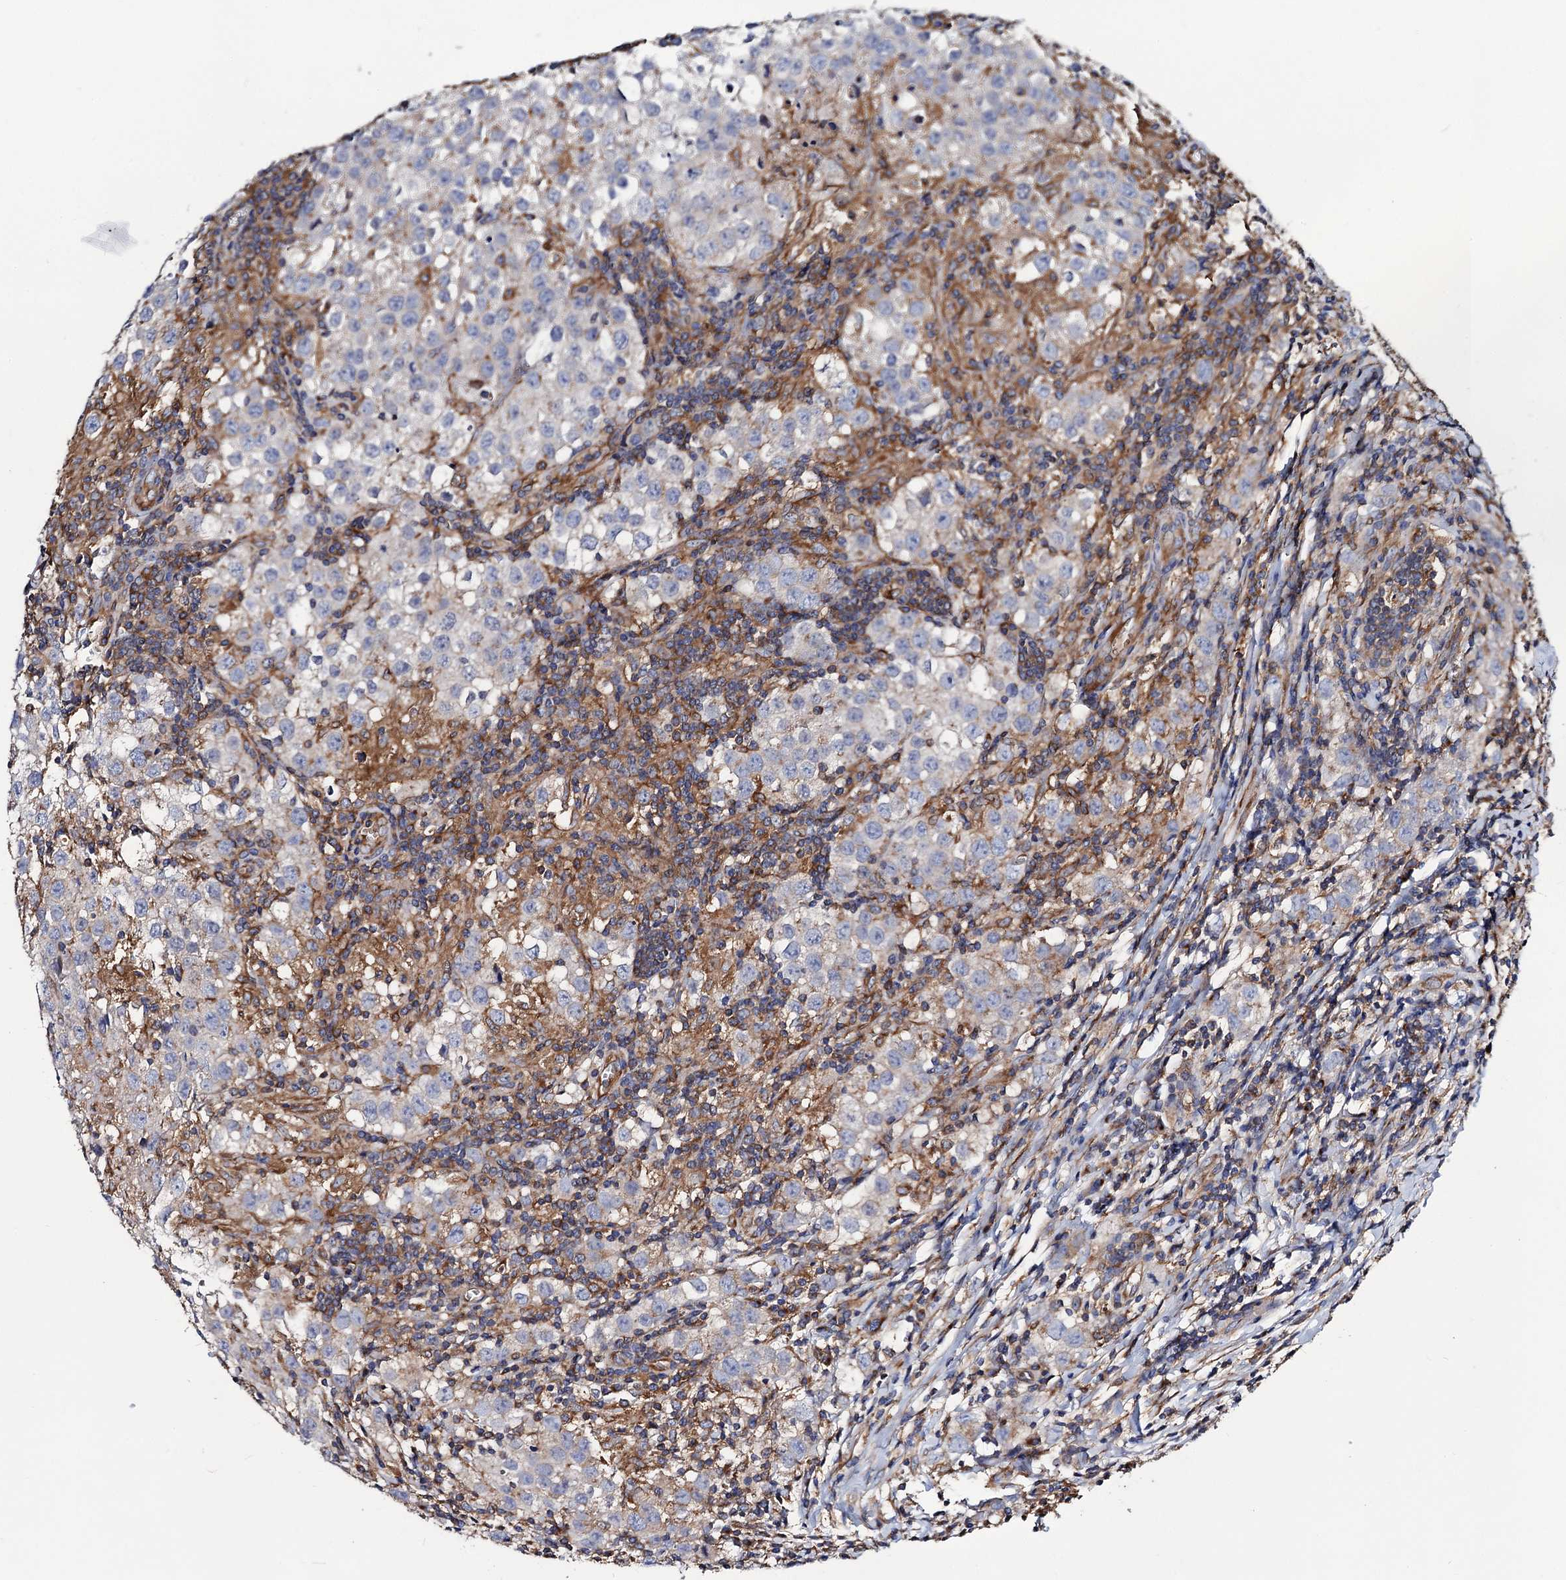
{"staining": {"intensity": "negative", "quantity": "none", "location": "none"}, "tissue": "testis cancer", "cell_type": "Tumor cells", "image_type": "cancer", "snomed": [{"axis": "morphology", "description": "Seminoma, NOS"}, {"axis": "morphology", "description": "Carcinoma, Embryonal, NOS"}, {"axis": "topography", "description": "Testis"}], "caption": "DAB (3,3'-diaminobenzidine) immunohistochemical staining of human testis cancer reveals no significant positivity in tumor cells.", "gene": "DYDC1", "patient": {"sex": "male", "age": 43}}